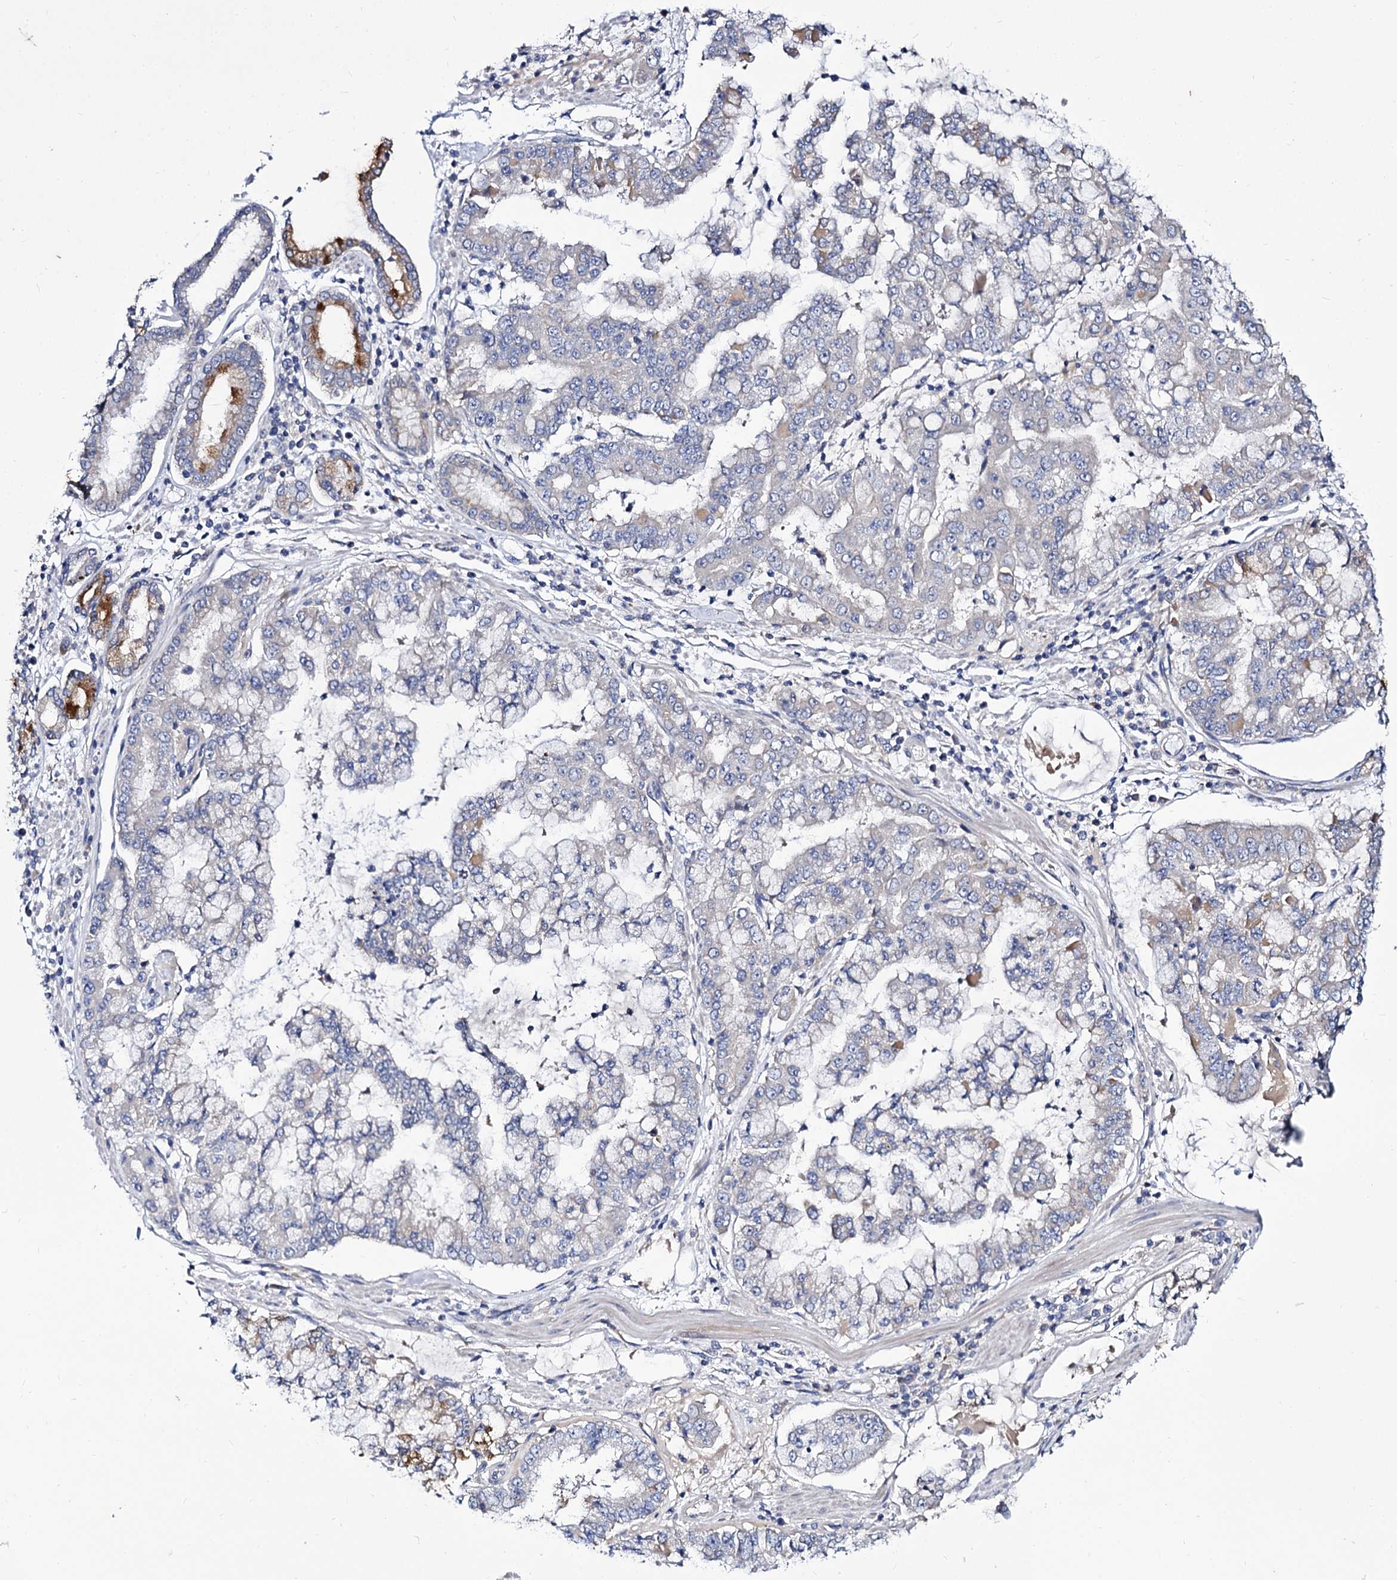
{"staining": {"intensity": "negative", "quantity": "none", "location": "none"}, "tissue": "stomach cancer", "cell_type": "Tumor cells", "image_type": "cancer", "snomed": [{"axis": "morphology", "description": "Adenocarcinoma, NOS"}, {"axis": "topography", "description": "Stomach"}], "caption": "The immunohistochemistry (IHC) image has no significant staining in tumor cells of stomach adenocarcinoma tissue. (DAB immunohistochemistry visualized using brightfield microscopy, high magnification).", "gene": "PANX2", "patient": {"sex": "male", "age": 76}}